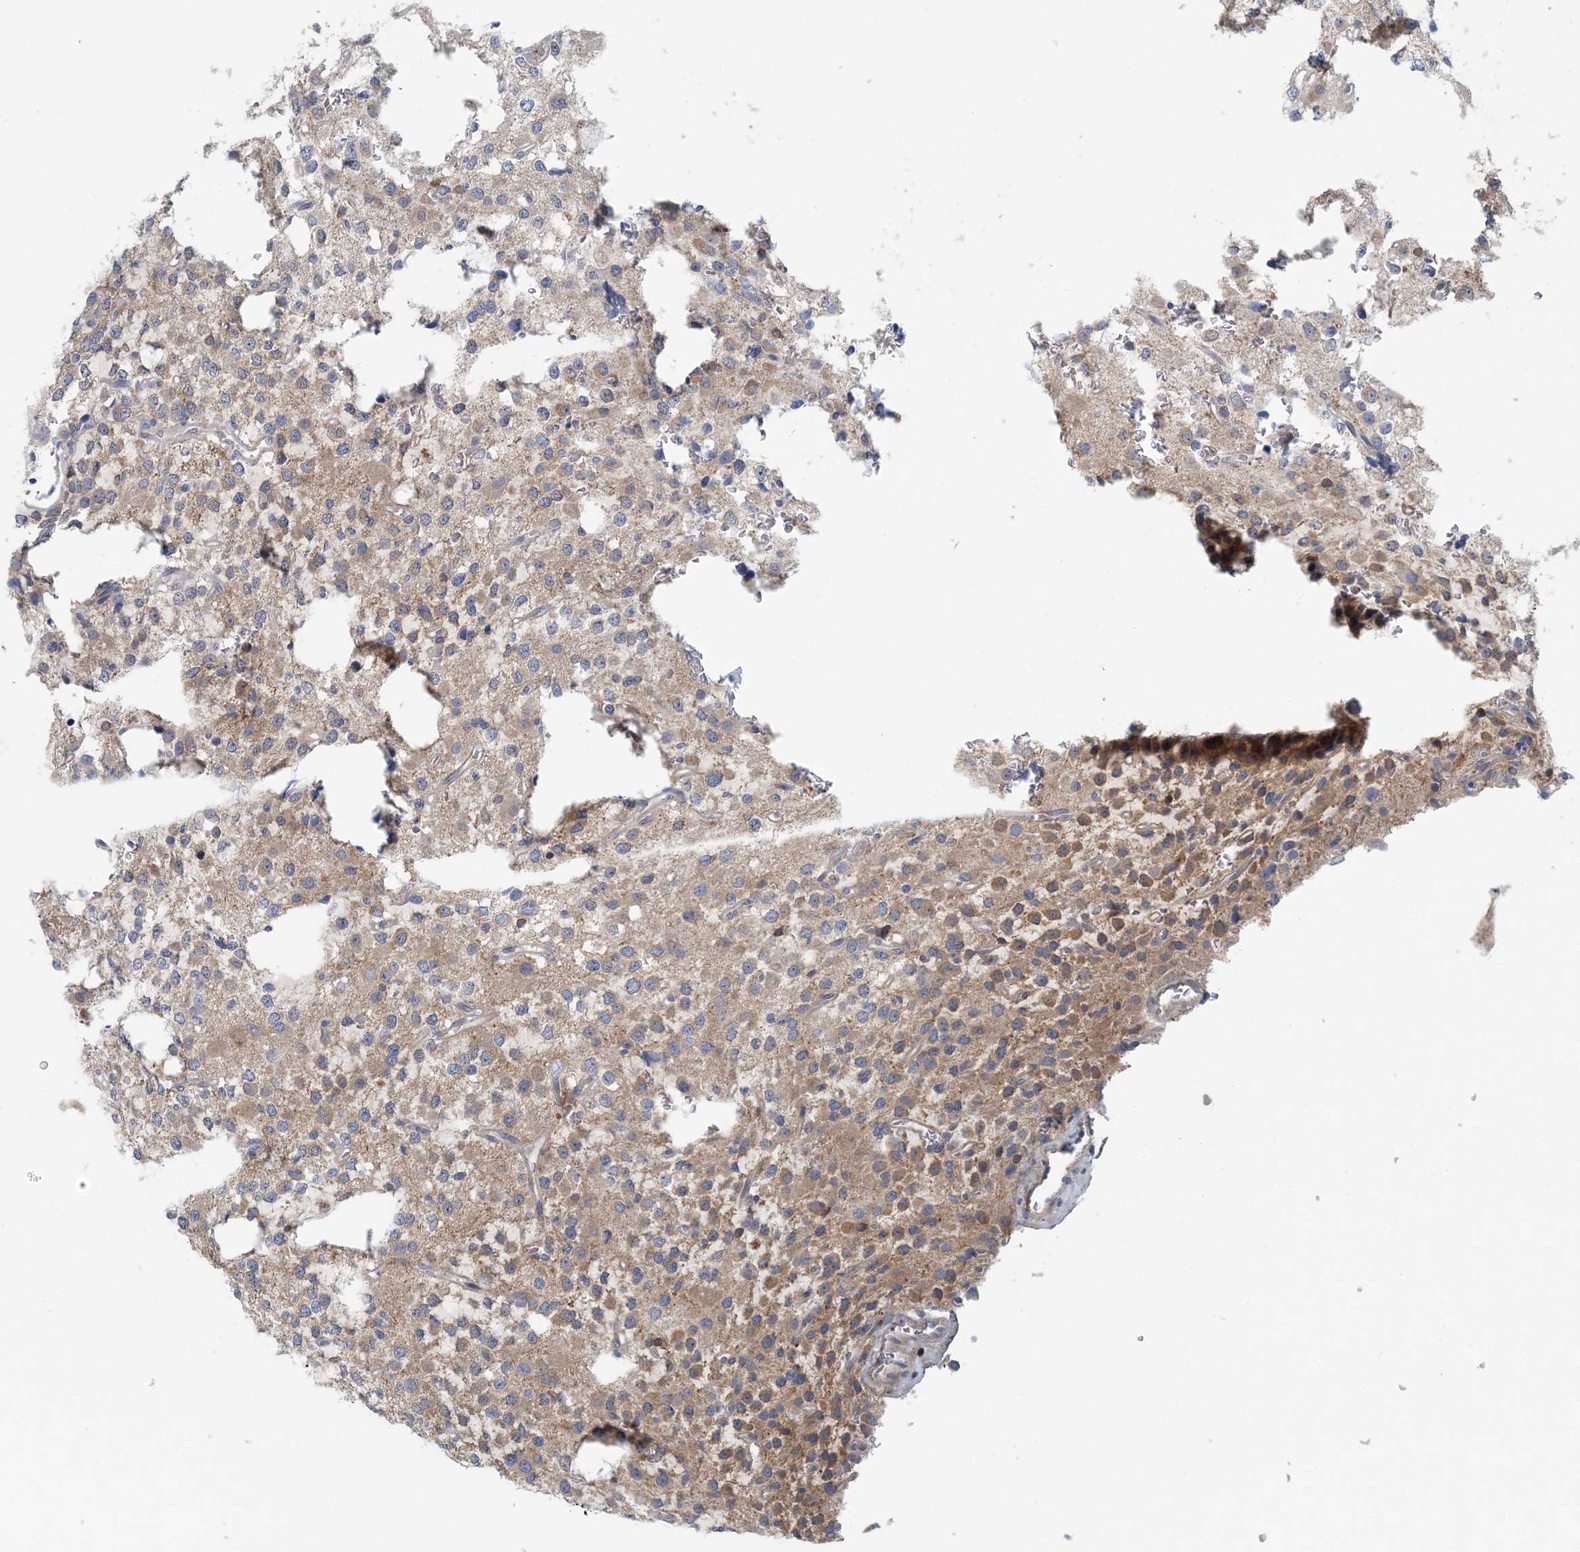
{"staining": {"intensity": "weak", "quantity": "25%-75%", "location": "cytoplasmic/membranous"}, "tissue": "glioma", "cell_type": "Tumor cells", "image_type": "cancer", "snomed": [{"axis": "morphology", "description": "Glioma, malignant, High grade"}, {"axis": "topography", "description": "Brain"}], "caption": "IHC of human malignant glioma (high-grade) exhibits low levels of weak cytoplasmic/membranous positivity in about 25%-75% of tumor cells. (brown staining indicates protein expression, while blue staining denotes nuclei).", "gene": "HIKESHI", "patient": {"sex": "female", "age": 62}}